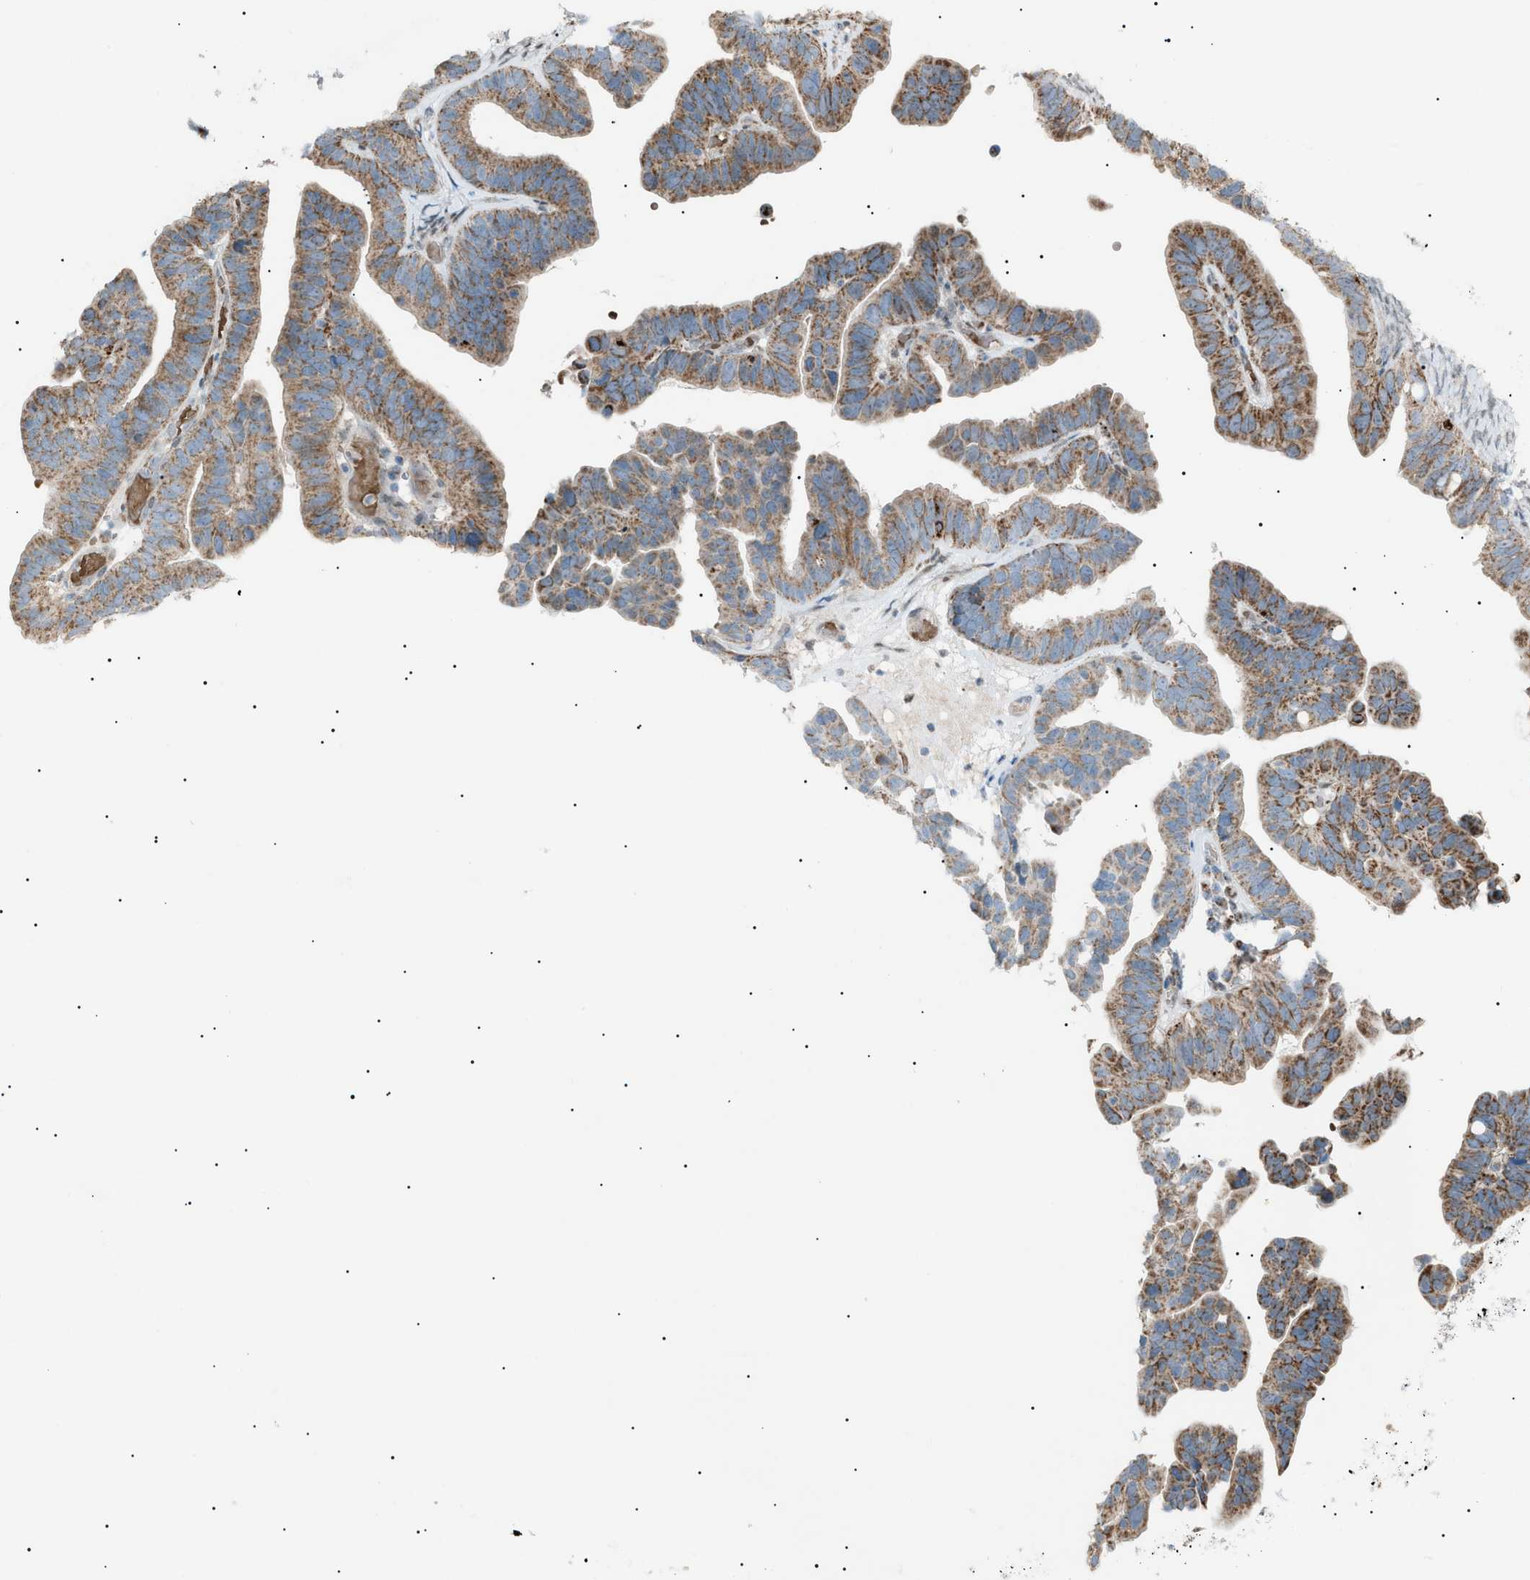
{"staining": {"intensity": "moderate", "quantity": ">75%", "location": "cytoplasmic/membranous"}, "tissue": "ovarian cancer", "cell_type": "Tumor cells", "image_type": "cancer", "snomed": [{"axis": "morphology", "description": "Cystadenocarcinoma, serous, NOS"}, {"axis": "topography", "description": "Ovary"}], "caption": "High-magnification brightfield microscopy of ovarian serous cystadenocarcinoma stained with DAB (brown) and counterstained with hematoxylin (blue). tumor cells exhibit moderate cytoplasmic/membranous positivity is appreciated in approximately>75% of cells.", "gene": "ZNF516", "patient": {"sex": "female", "age": 56}}